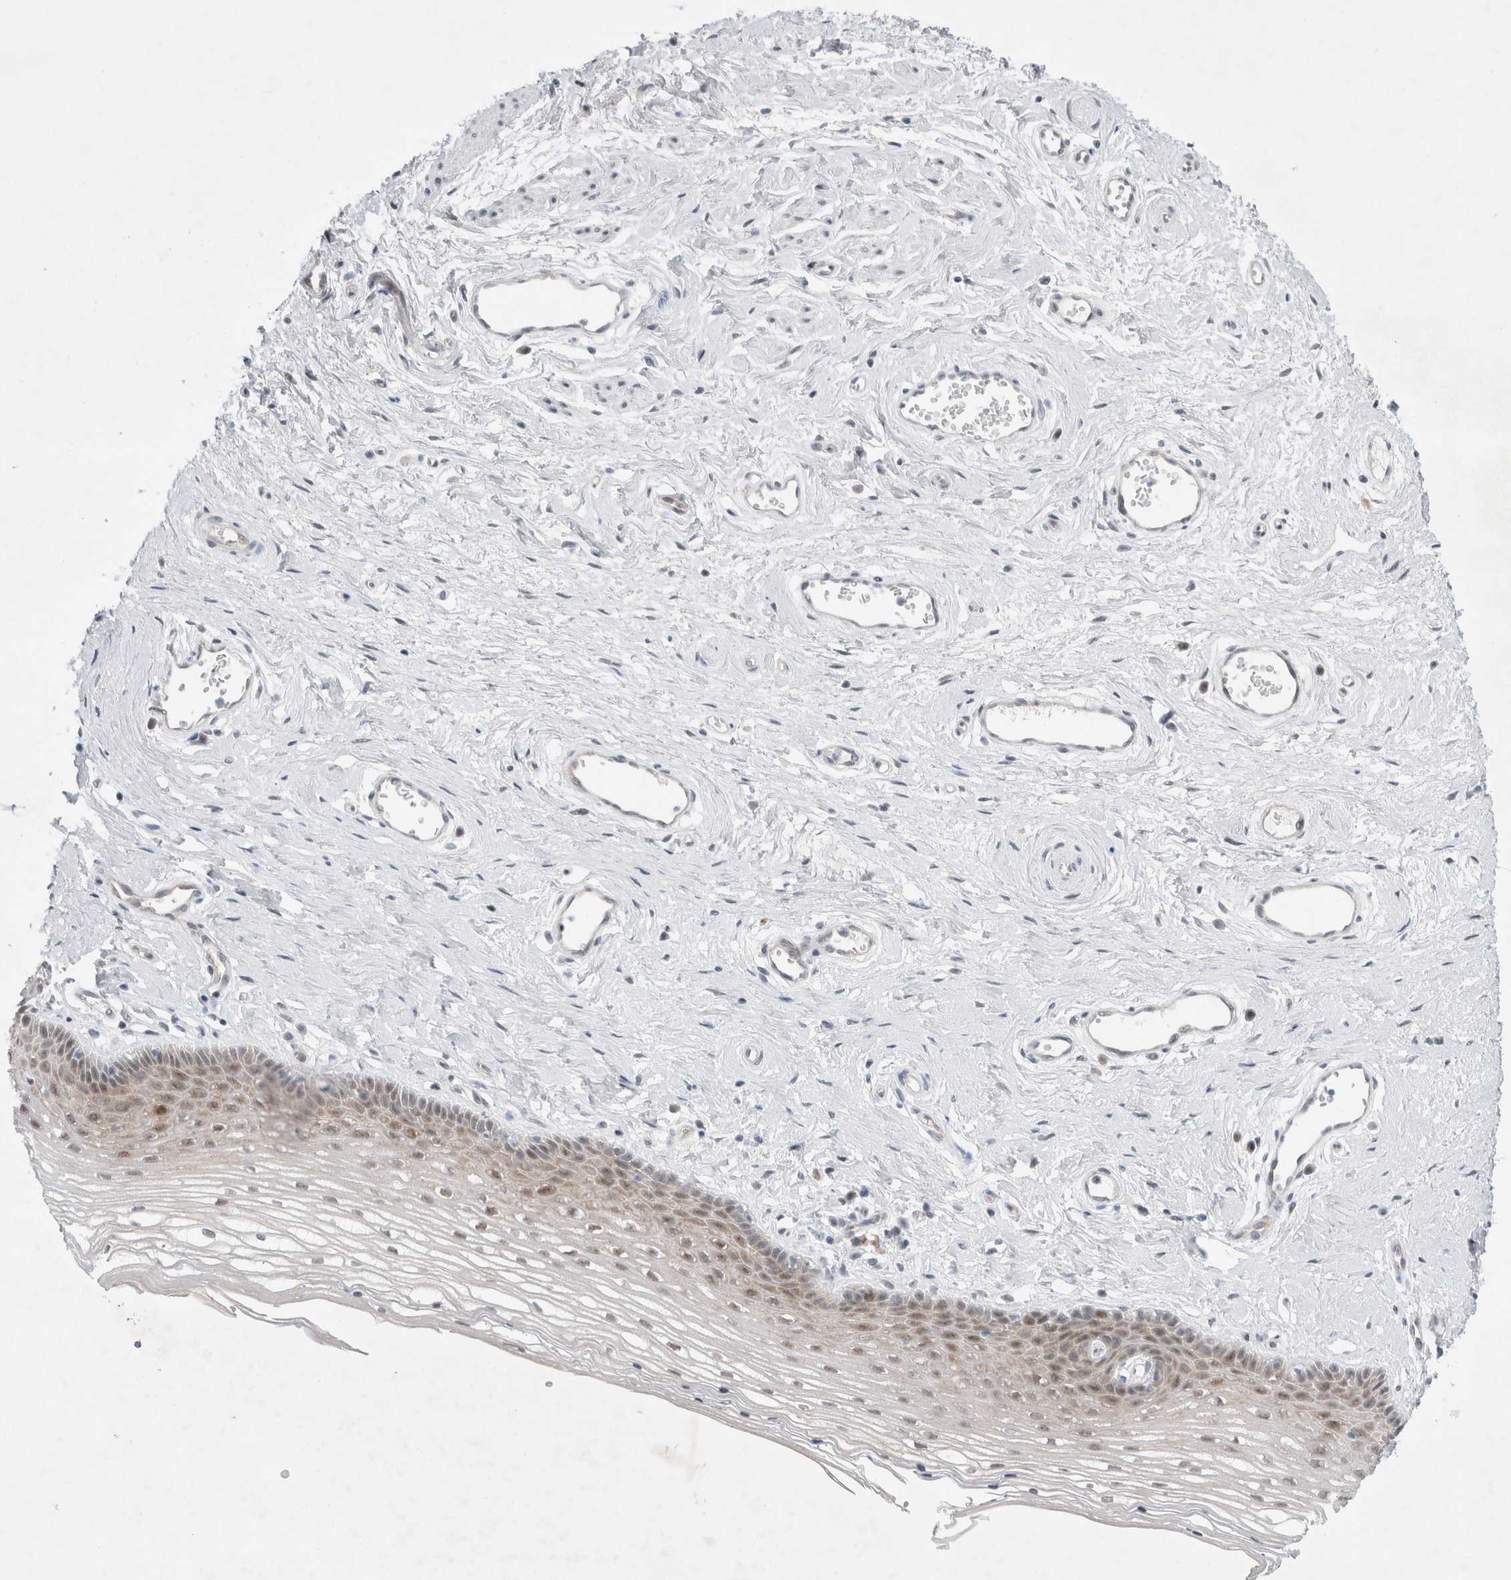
{"staining": {"intensity": "weak", "quantity": "25%-75%", "location": "nuclear"}, "tissue": "vagina", "cell_type": "Squamous epithelial cells", "image_type": "normal", "snomed": [{"axis": "morphology", "description": "Normal tissue, NOS"}, {"axis": "topography", "description": "Vagina"}], "caption": "Approximately 25%-75% of squamous epithelial cells in normal human vagina exhibit weak nuclear protein expression as visualized by brown immunohistochemical staining.", "gene": "WIPF2", "patient": {"sex": "female", "age": 46}}